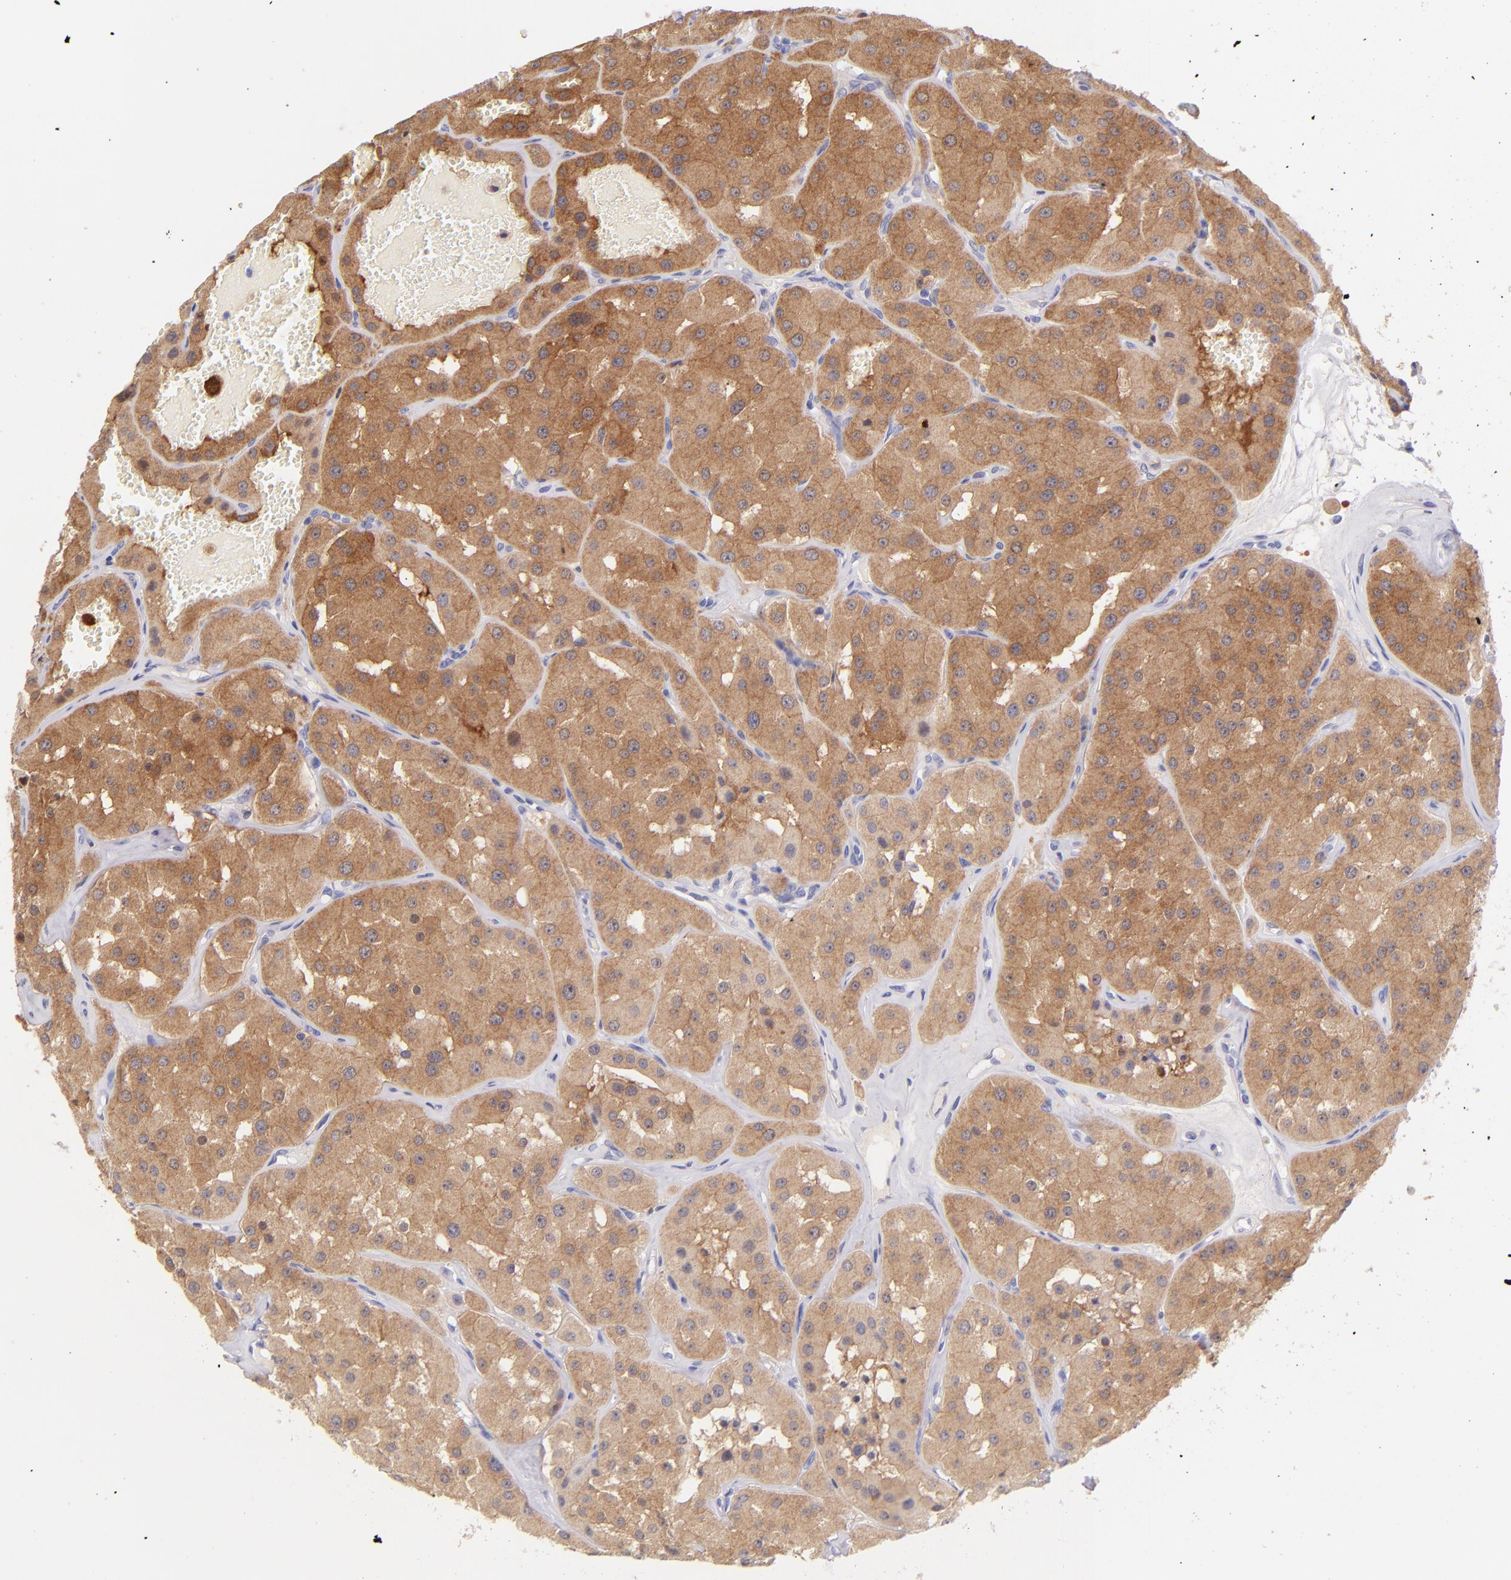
{"staining": {"intensity": "moderate", "quantity": ">75%", "location": "cytoplasmic/membranous"}, "tissue": "renal cancer", "cell_type": "Tumor cells", "image_type": "cancer", "snomed": [{"axis": "morphology", "description": "Adenocarcinoma, uncertain malignant potential"}, {"axis": "topography", "description": "Kidney"}], "caption": "Immunohistochemistry (IHC) (DAB (3,3'-diaminobenzidine)) staining of human adenocarcinoma,  uncertain malignant potential (renal) demonstrates moderate cytoplasmic/membranous protein positivity in about >75% of tumor cells. The staining is performed using DAB (3,3'-diaminobenzidine) brown chromogen to label protein expression. The nuclei are counter-stained blue using hematoxylin.", "gene": "SH2D4A", "patient": {"sex": "male", "age": 63}}